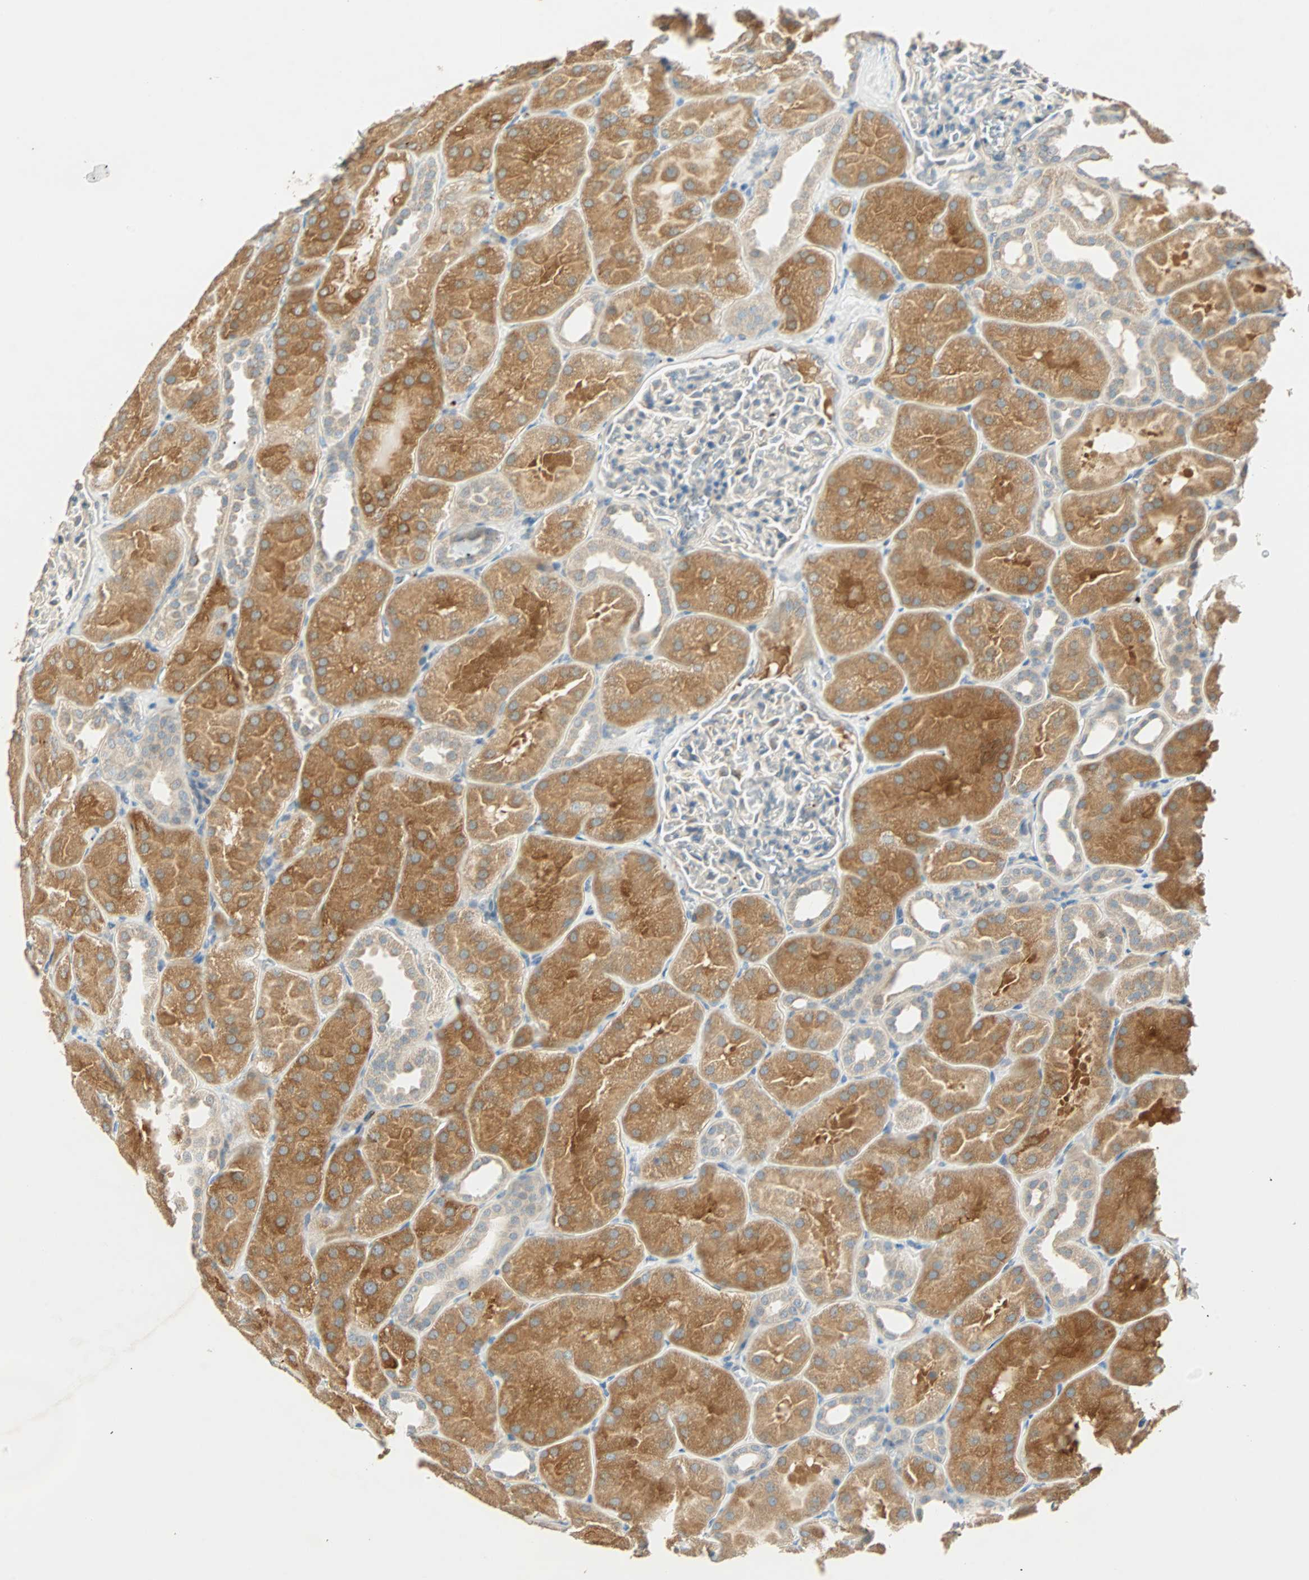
{"staining": {"intensity": "weak", "quantity": "<25%", "location": "cytoplasmic/membranous"}, "tissue": "kidney", "cell_type": "Cells in glomeruli", "image_type": "normal", "snomed": [{"axis": "morphology", "description": "Normal tissue, NOS"}, {"axis": "topography", "description": "Kidney"}], "caption": "Kidney was stained to show a protein in brown. There is no significant positivity in cells in glomeruli. Brightfield microscopy of immunohistochemistry (IHC) stained with DAB (3,3'-diaminobenzidine) (brown) and hematoxylin (blue), captured at high magnification.", "gene": "RAD18", "patient": {"sex": "male", "age": 28}}